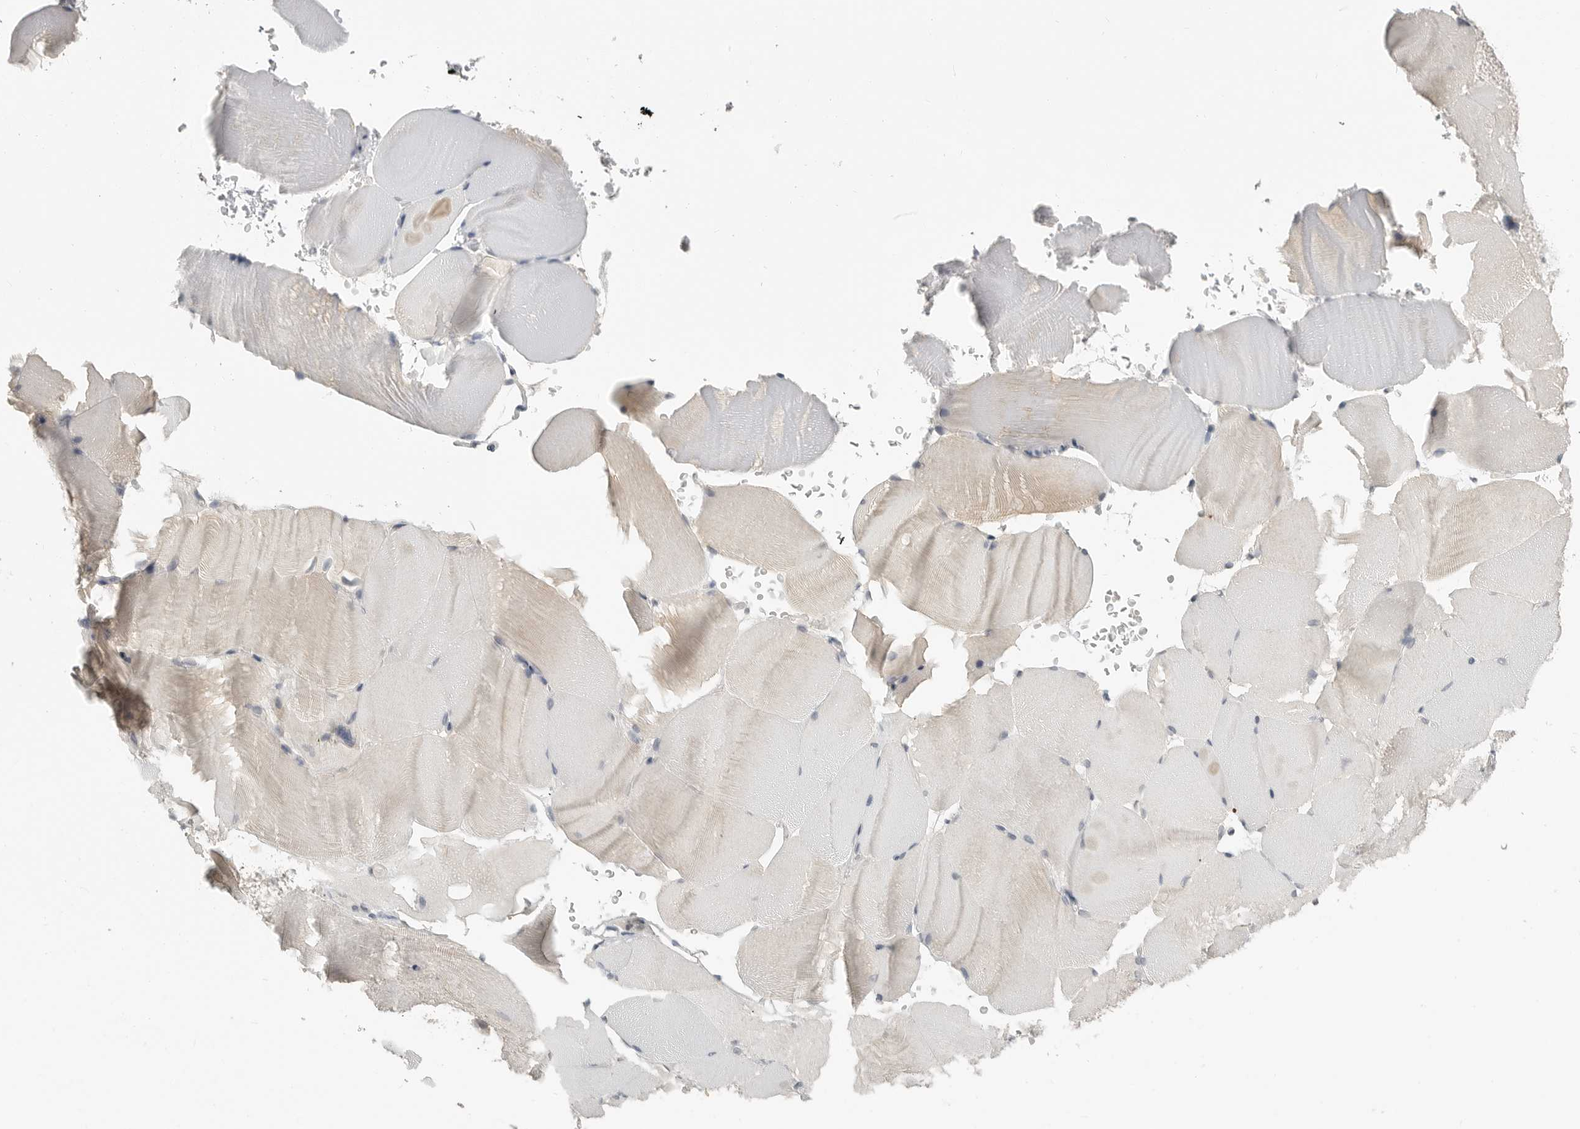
{"staining": {"intensity": "negative", "quantity": "none", "location": "none"}, "tissue": "skeletal muscle", "cell_type": "Myocytes", "image_type": "normal", "snomed": [{"axis": "morphology", "description": "Normal tissue, NOS"}, {"axis": "topography", "description": "Skeletal muscle"}, {"axis": "topography", "description": "Parathyroid gland"}], "caption": "The photomicrograph displays no significant expression in myocytes of skeletal muscle. Nuclei are stained in blue.", "gene": "FOXP3", "patient": {"sex": "female", "age": 37}}